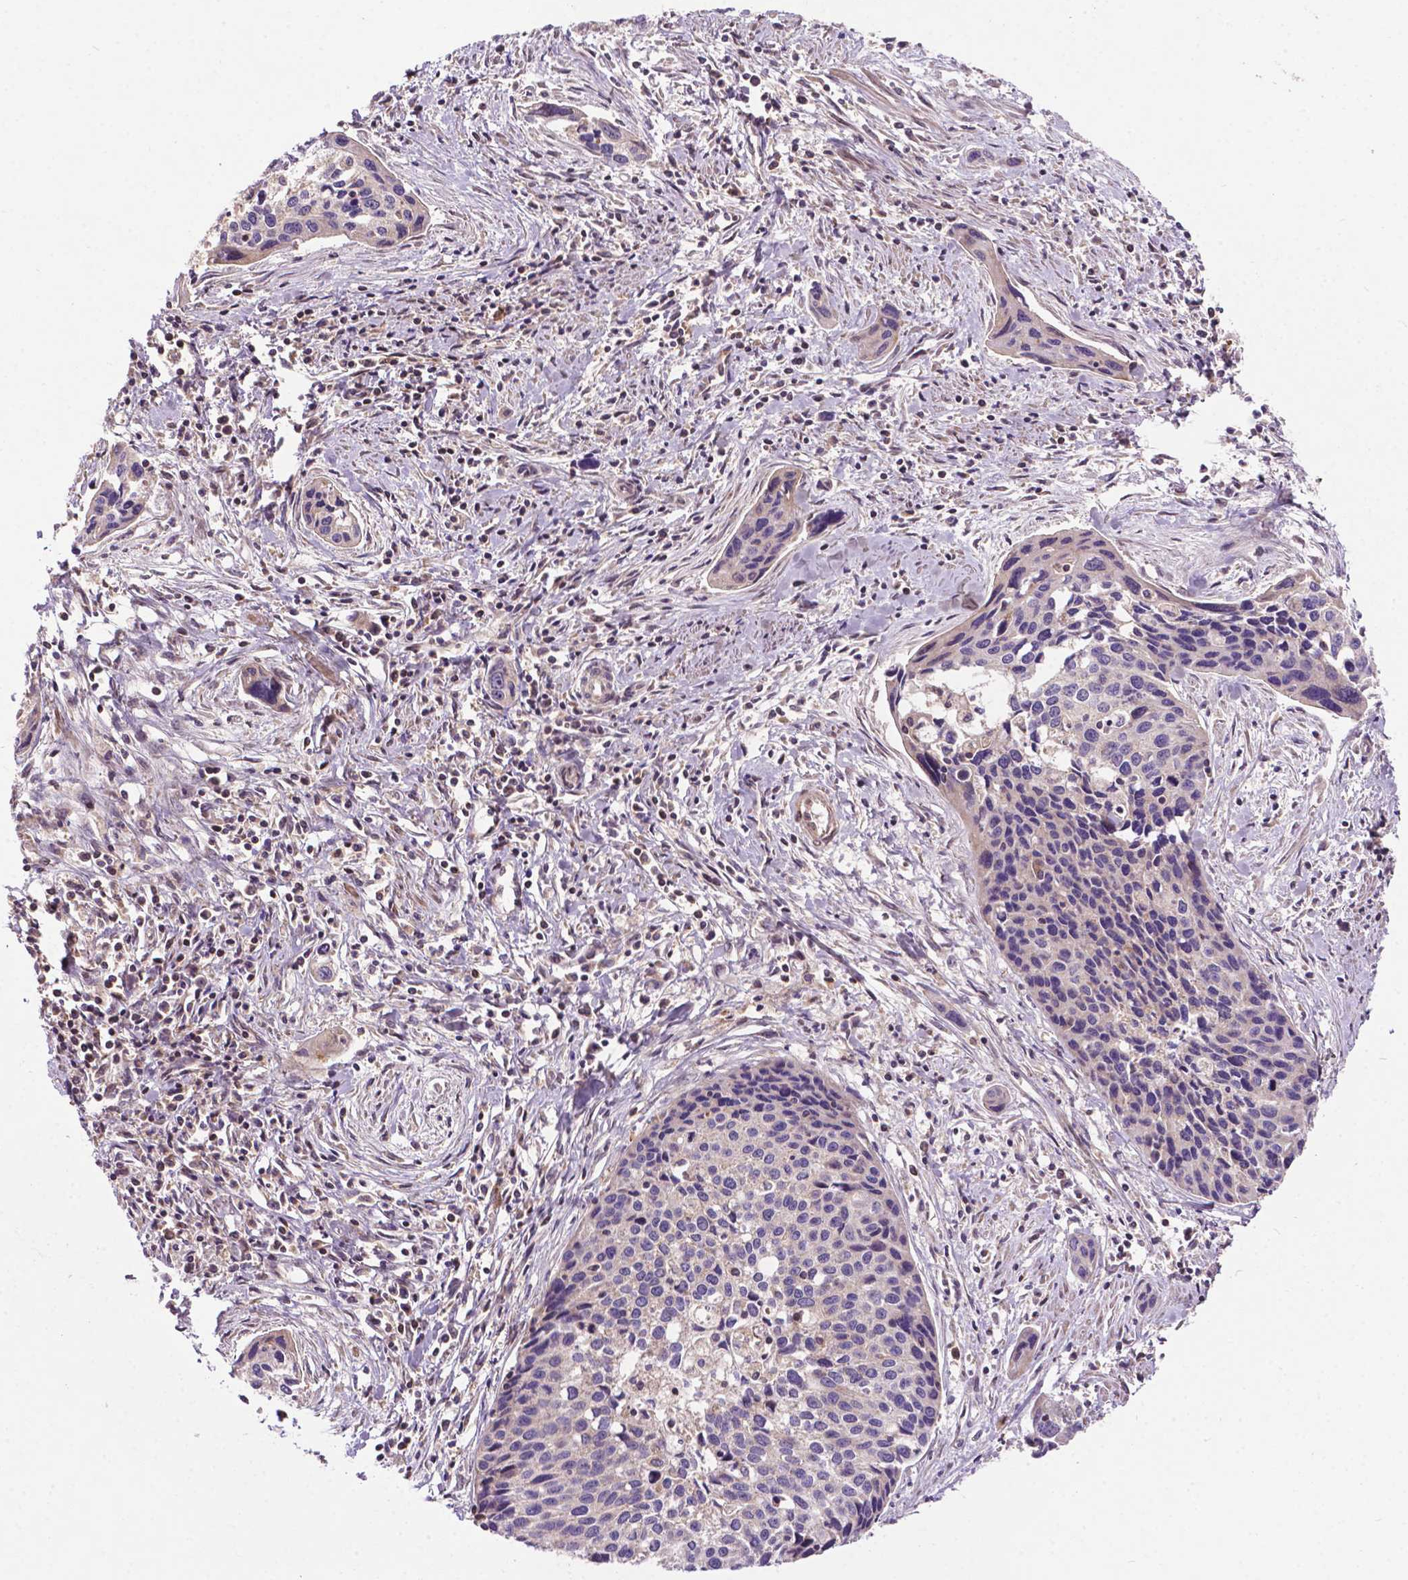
{"staining": {"intensity": "negative", "quantity": "none", "location": "none"}, "tissue": "cervical cancer", "cell_type": "Tumor cells", "image_type": "cancer", "snomed": [{"axis": "morphology", "description": "Squamous cell carcinoma, NOS"}, {"axis": "topography", "description": "Cervix"}], "caption": "Image shows no significant protein expression in tumor cells of cervical squamous cell carcinoma.", "gene": "SPNS2", "patient": {"sex": "female", "age": 31}}